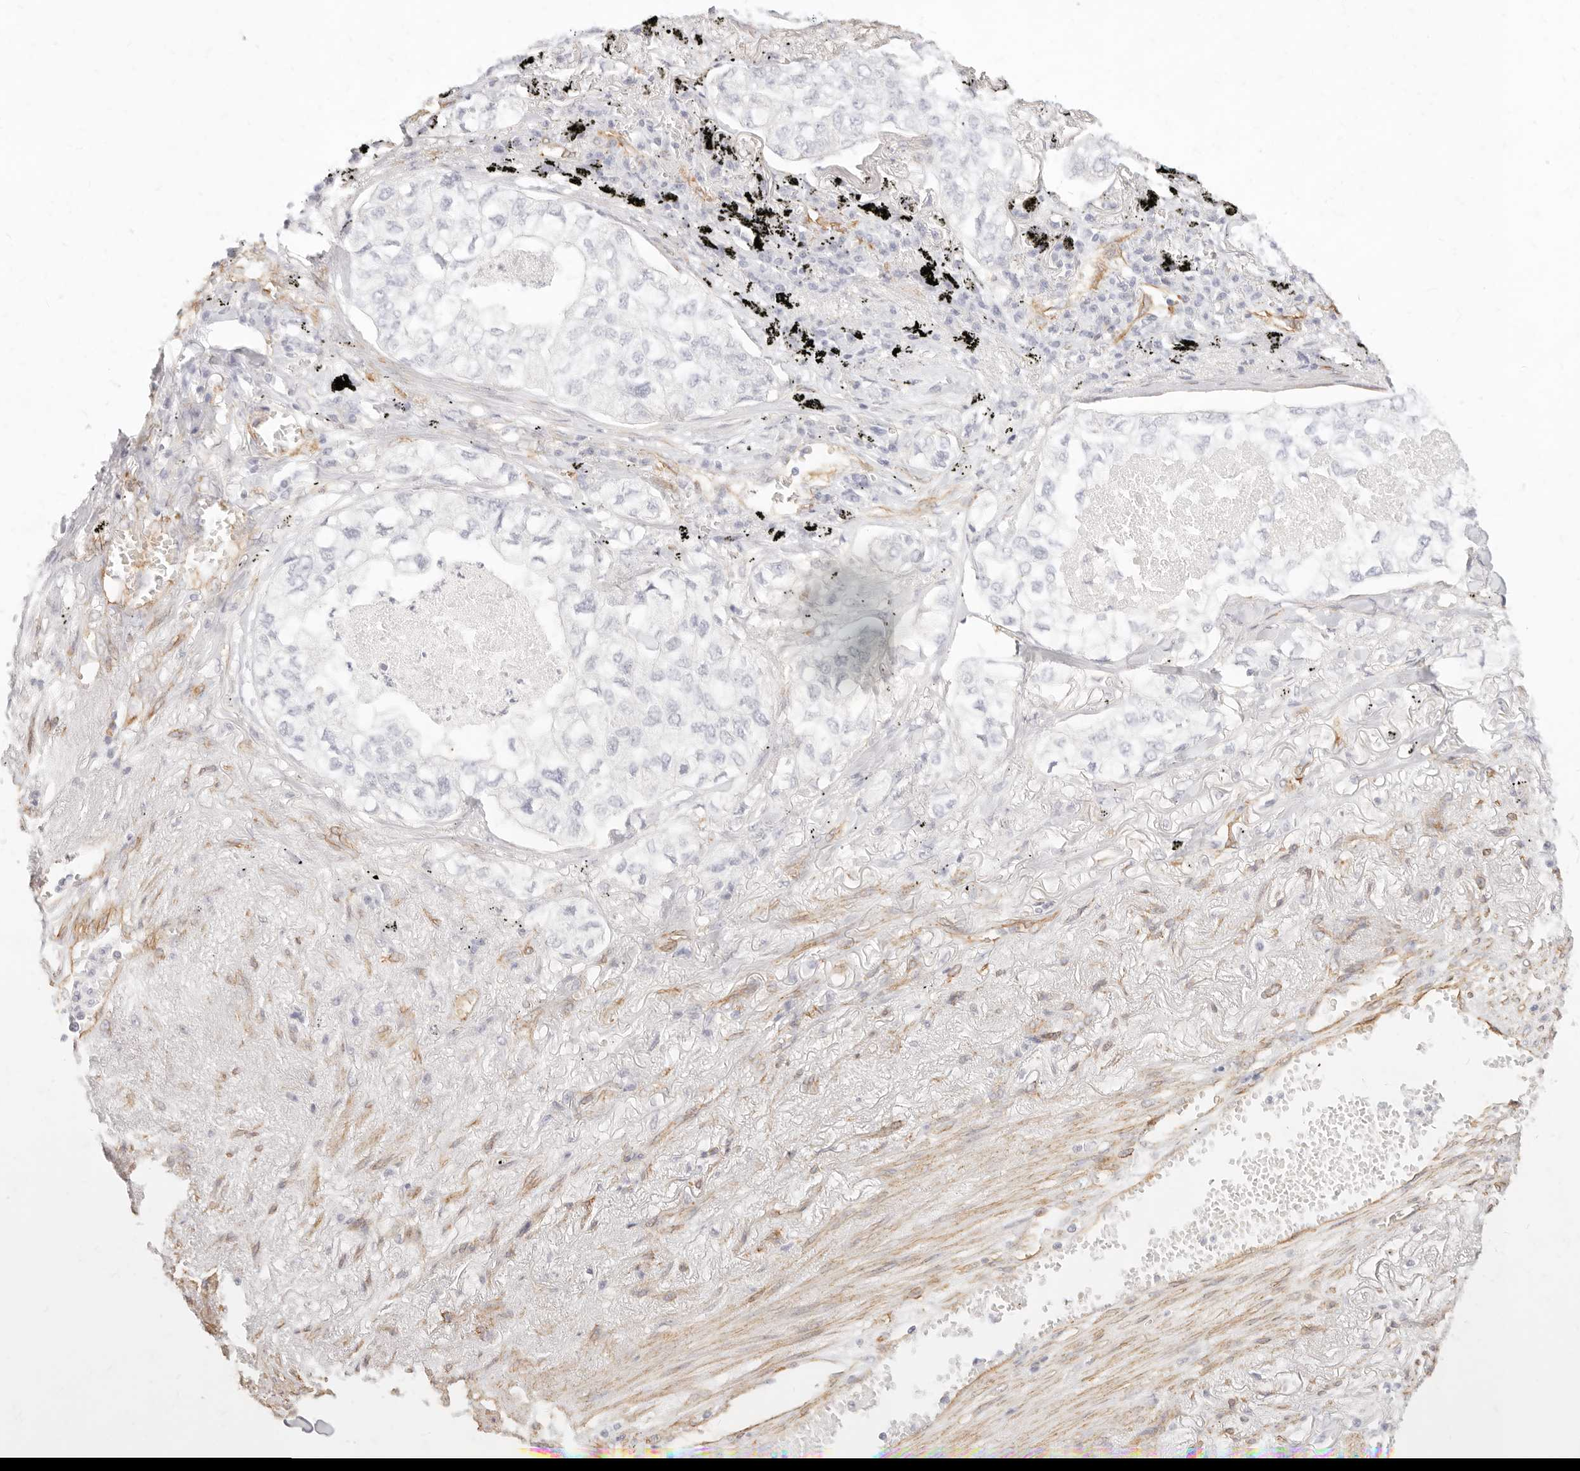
{"staining": {"intensity": "negative", "quantity": "none", "location": "none"}, "tissue": "lung cancer", "cell_type": "Tumor cells", "image_type": "cancer", "snomed": [{"axis": "morphology", "description": "Adenocarcinoma, NOS"}, {"axis": "topography", "description": "Lung"}], "caption": "IHC micrograph of neoplastic tissue: lung cancer stained with DAB (3,3'-diaminobenzidine) exhibits no significant protein positivity in tumor cells.", "gene": "NUS1", "patient": {"sex": "male", "age": 65}}